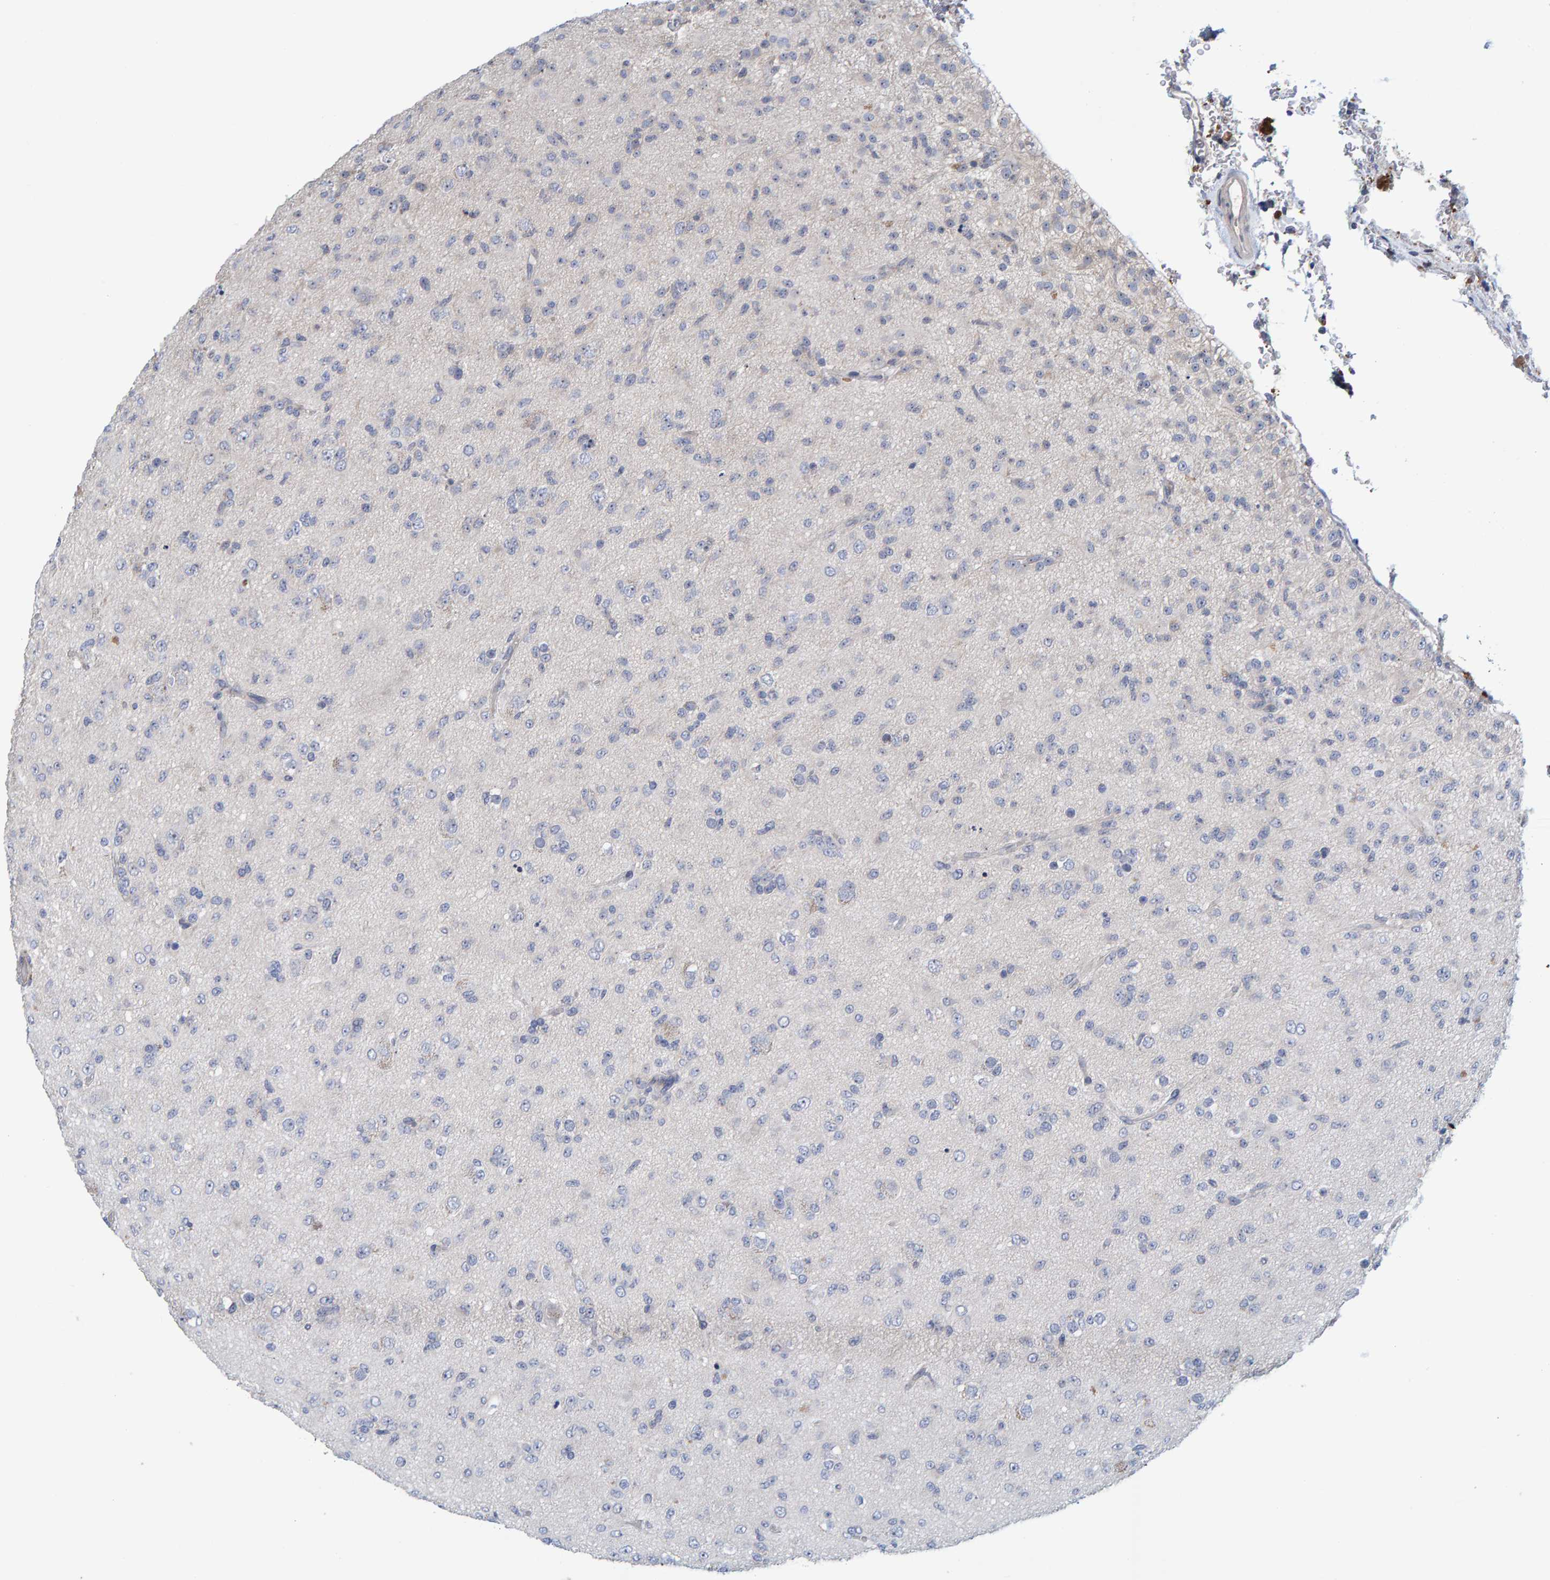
{"staining": {"intensity": "negative", "quantity": "none", "location": "none"}, "tissue": "glioma", "cell_type": "Tumor cells", "image_type": "cancer", "snomed": [{"axis": "morphology", "description": "Glioma, malignant, Low grade"}, {"axis": "topography", "description": "Brain"}], "caption": "Tumor cells are negative for protein expression in human glioma.", "gene": "ZNF77", "patient": {"sex": "male", "age": 65}}